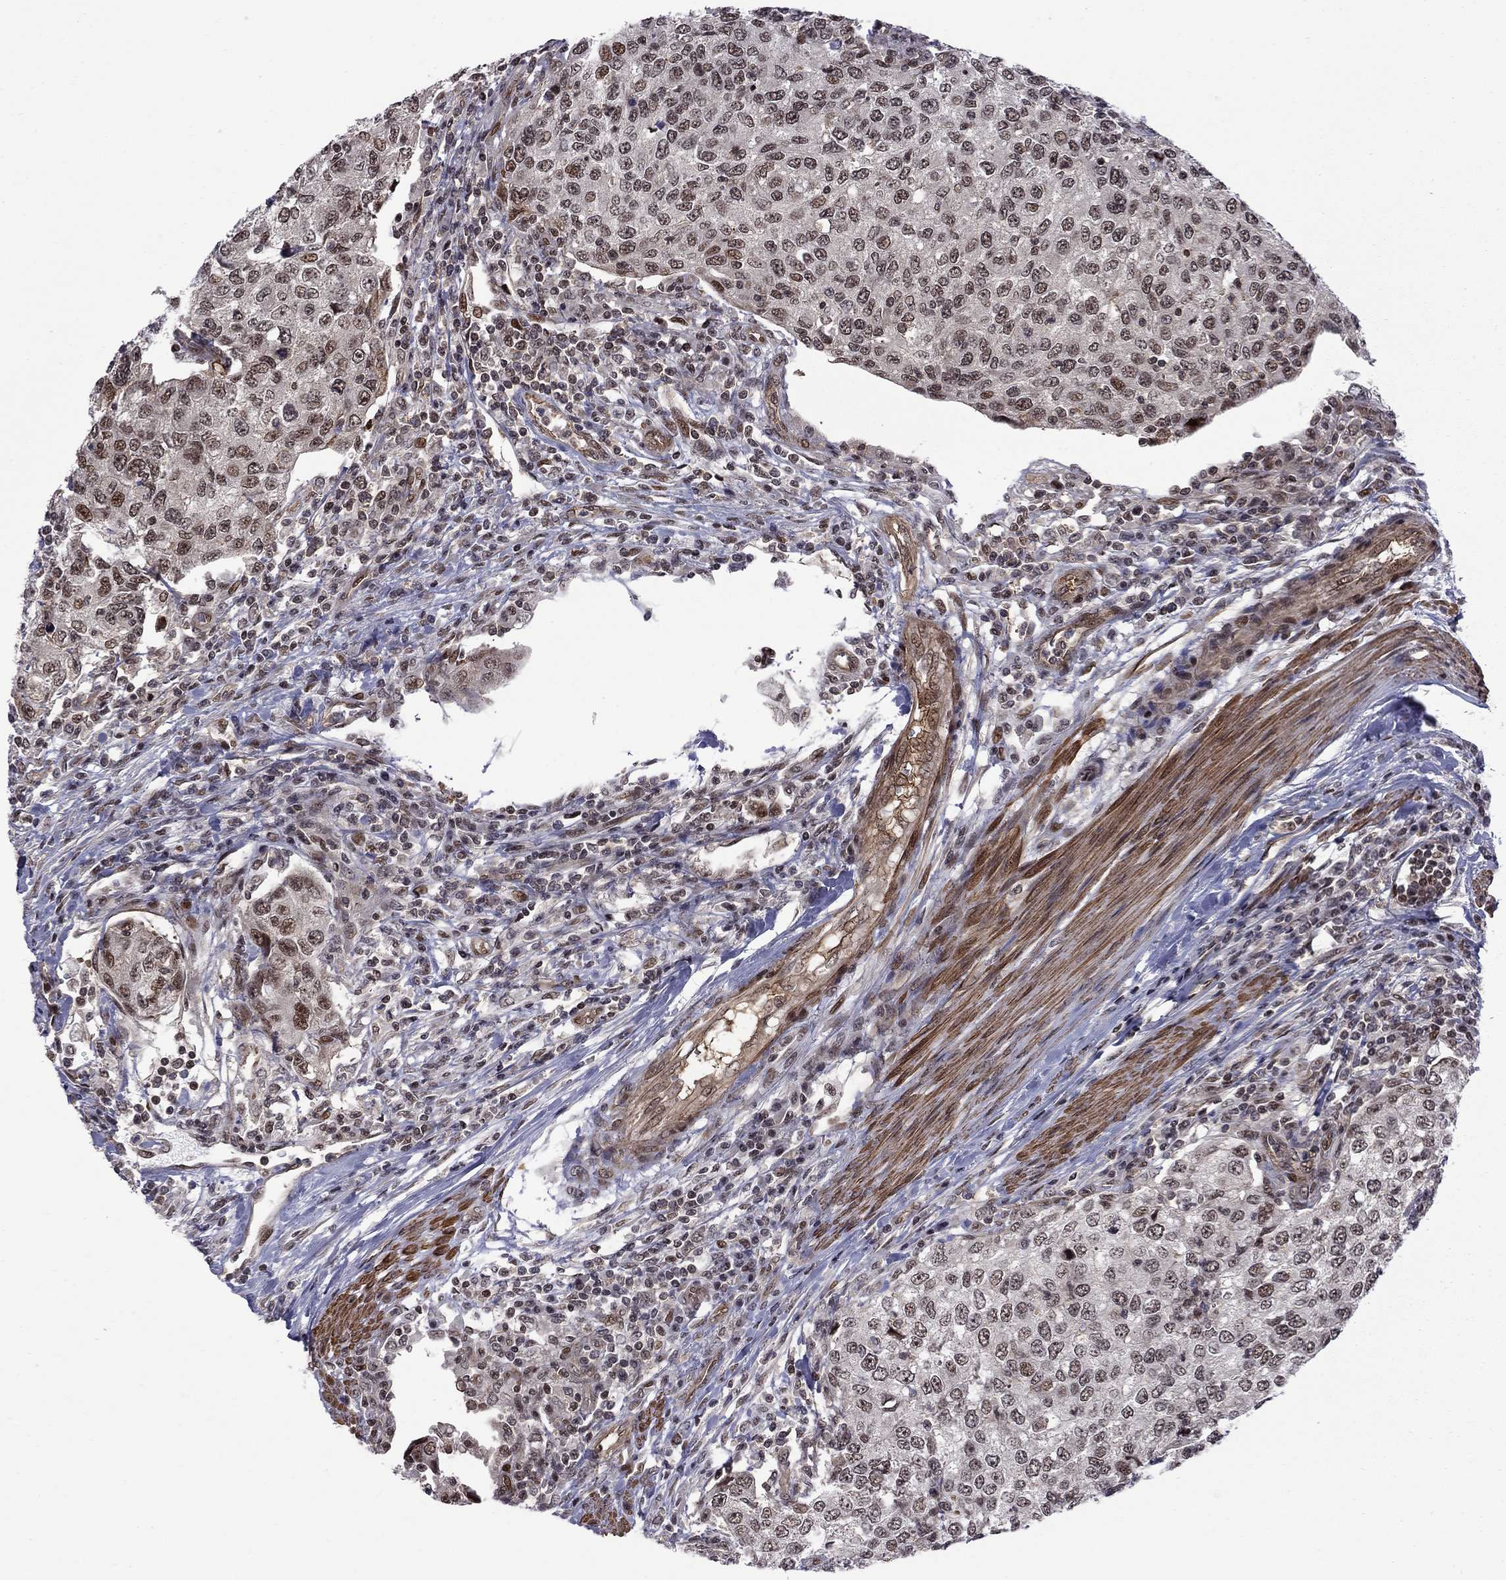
{"staining": {"intensity": "strong", "quantity": "<25%", "location": "nuclear"}, "tissue": "urothelial cancer", "cell_type": "Tumor cells", "image_type": "cancer", "snomed": [{"axis": "morphology", "description": "Urothelial carcinoma, High grade"}, {"axis": "topography", "description": "Urinary bladder"}], "caption": "Protein staining by IHC demonstrates strong nuclear positivity in about <25% of tumor cells in urothelial cancer.", "gene": "BRF1", "patient": {"sex": "female", "age": 78}}